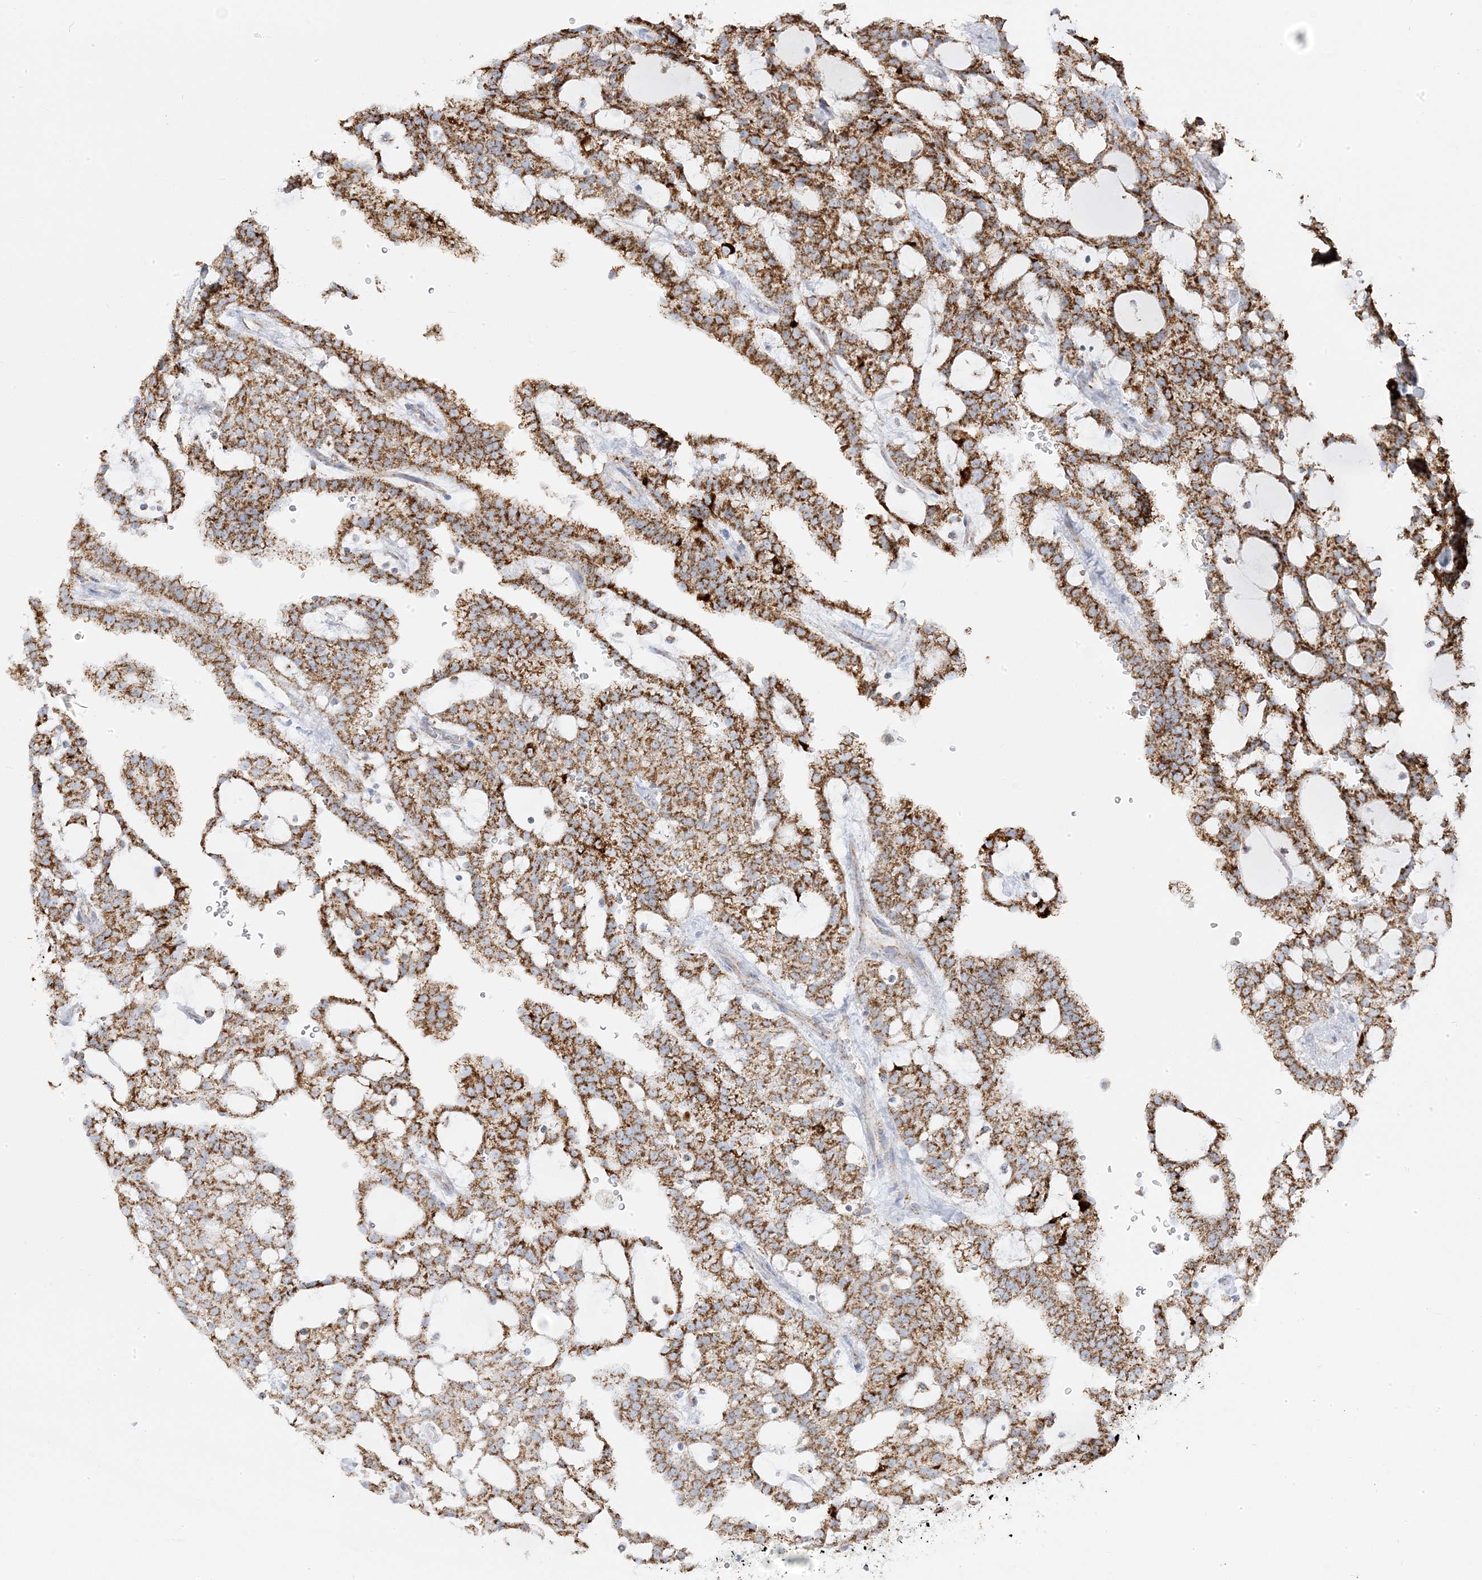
{"staining": {"intensity": "strong", "quantity": ">75%", "location": "cytoplasmic/membranous"}, "tissue": "renal cancer", "cell_type": "Tumor cells", "image_type": "cancer", "snomed": [{"axis": "morphology", "description": "Adenocarcinoma, NOS"}, {"axis": "topography", "description": "Kidney"}], "caption": "This photomicrograph displays immunohistochemistry (IHC) staining of renal cancer (adenocarcinoma), with high strong cytoplasmic/membranous expression in approximately >75% of tumor cells.", "gene": "PCCB", "patient": {"sex": "male", "age": 63}}